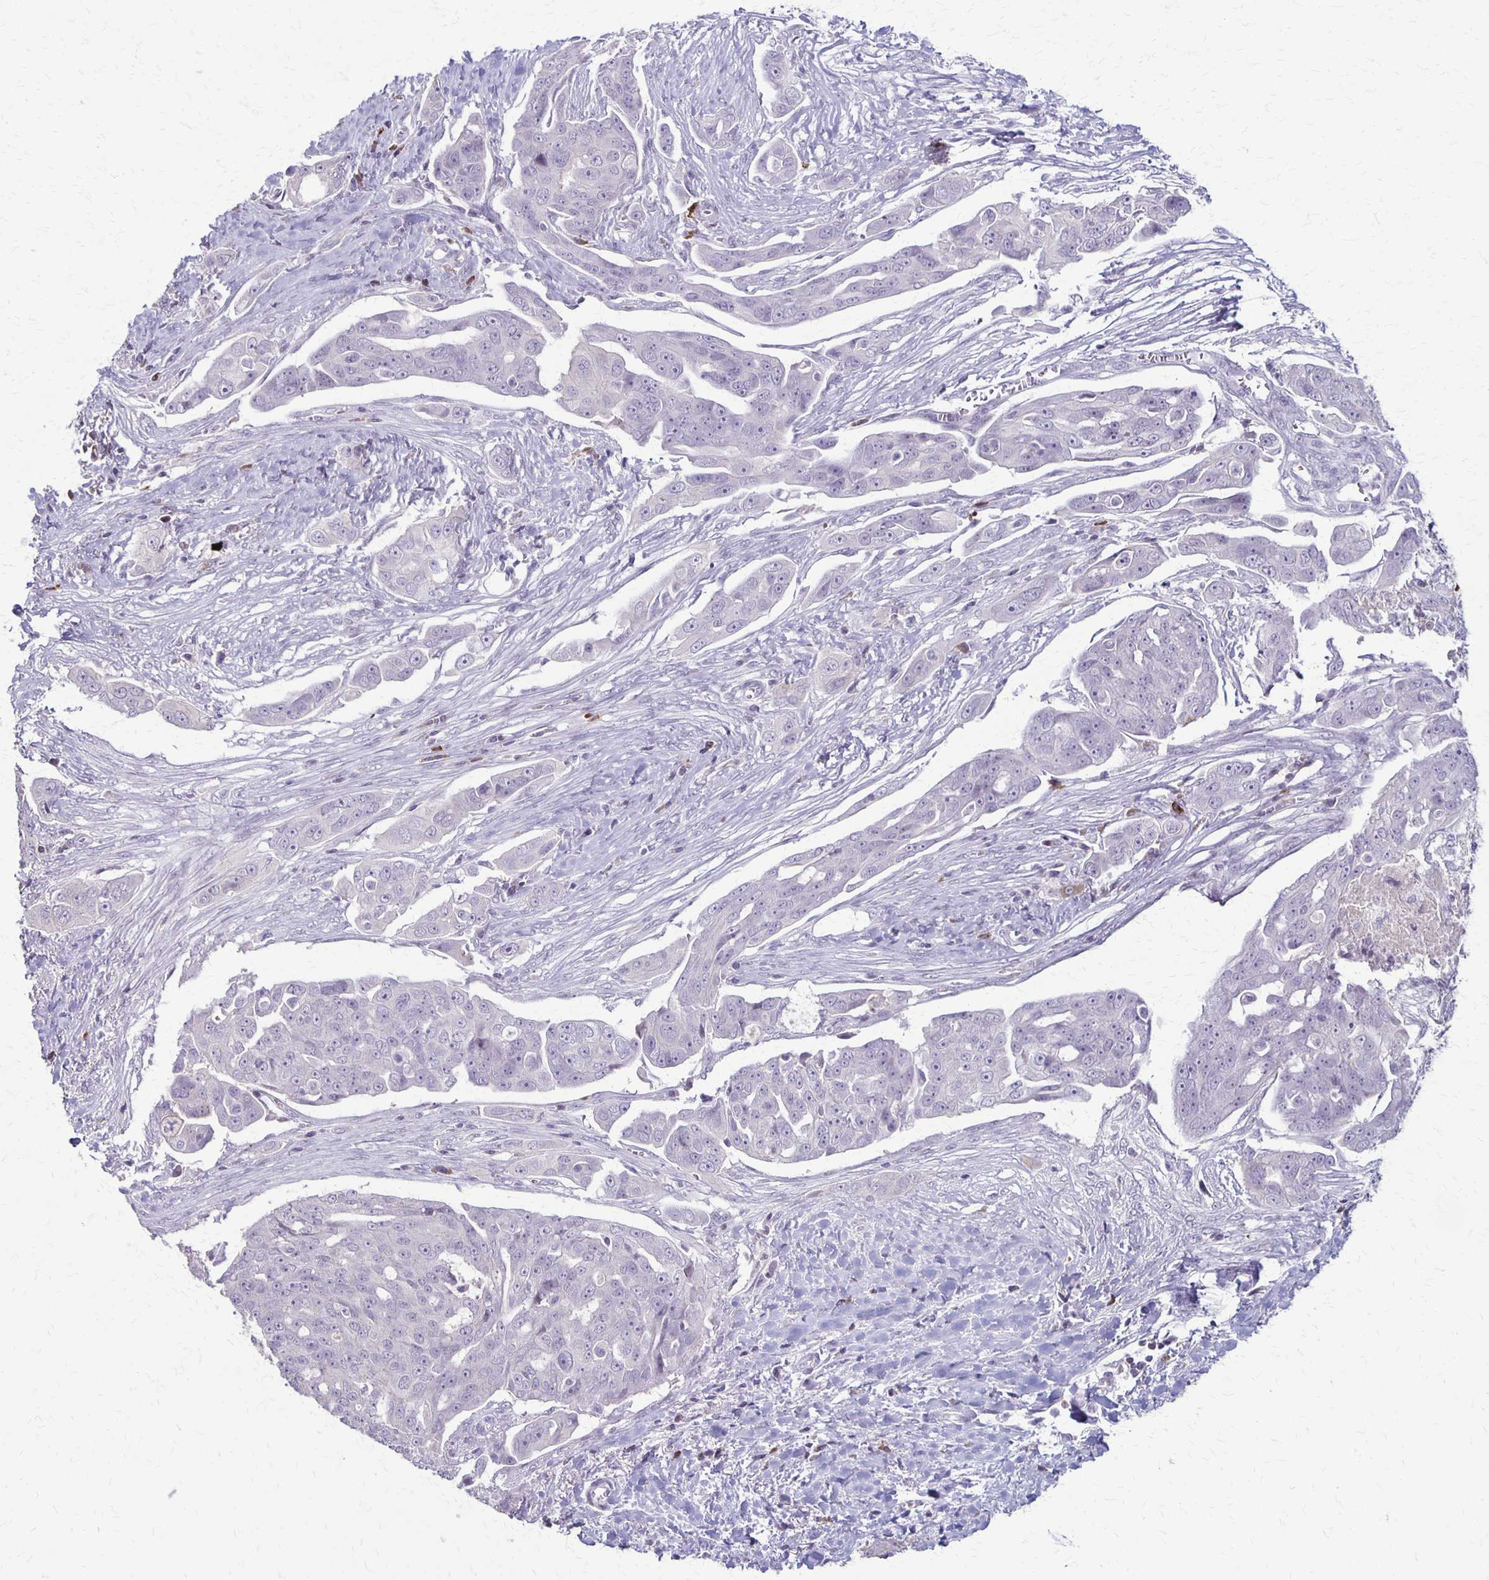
{"staining": {"intensity": "negative", "quantity": "none", "location": "none"}, "tissue": "ovarian cancer", "cell_type": "Tumor cells", "image_type": "cancer", "snomed": [{"axis": "morphology", "description": "Carcinoma, endometroid"}, {"axis": "topography", "description": "Ovary"}], "caption": "Micrograph shows no protein expression in tumor cells of ovarian endometroid carcinoma tissue.", "gene": "SLC35E2B", "patient": {"sex": "female", "age": 70}}